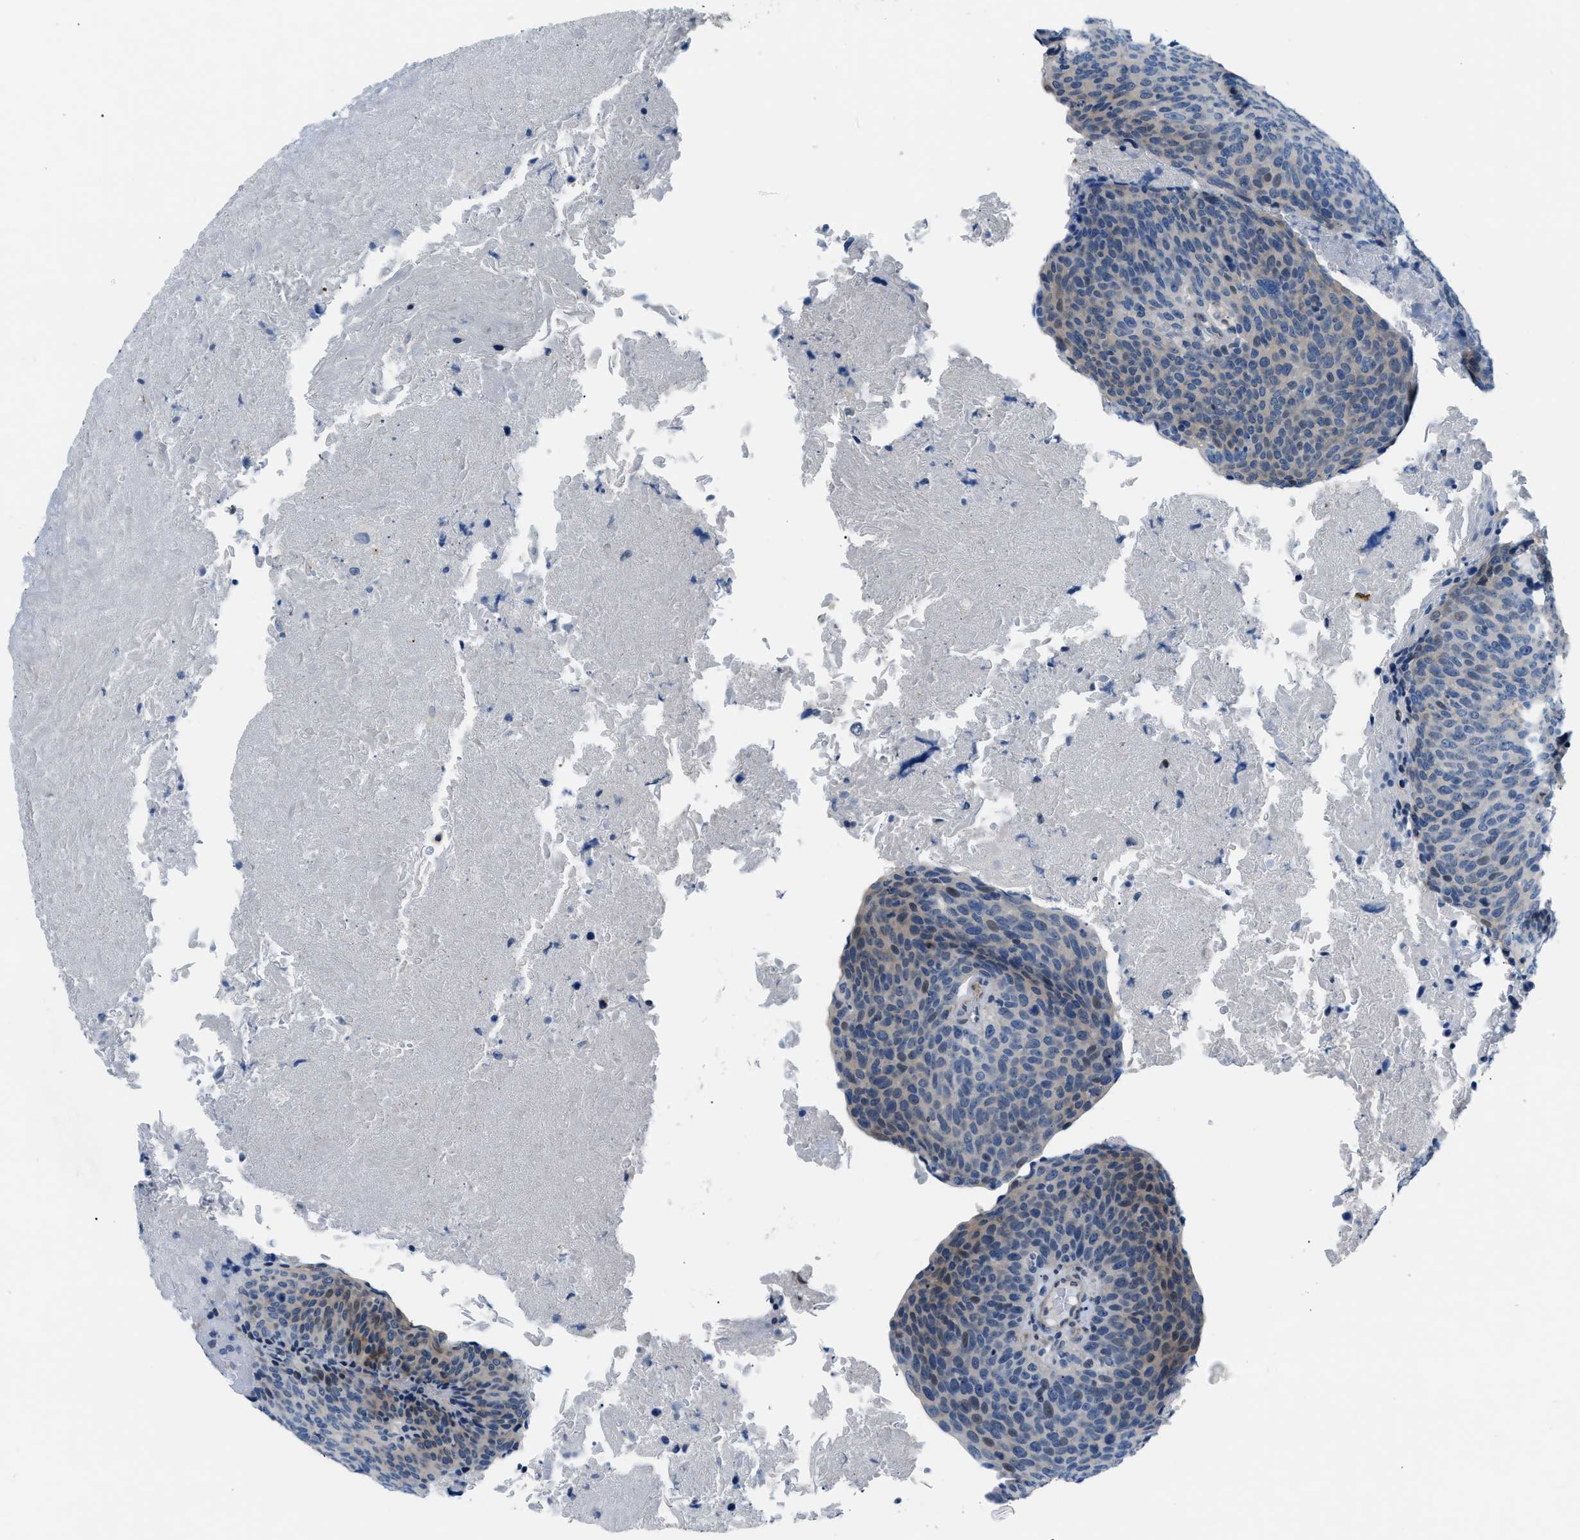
{"staining": {"intensity": "moderate", "quantity": "<25%", "location": "cytoplasmic/membranous,nuclear"}, "tissue": "head and neck cancer", "cell_type": "Tumor cells", "image_type": "cancer", "snomed": [{"axis": "morphology", "description": "Squamous cell carcinoma, NOS"}, {"axis": "morphology", "description": "Squamous cell carcinoma, metastatic, NOS"}, {"axis": "topography", "description": "Lymph node"}, {"axis": "topography", "description": "Head-Neck"}], "caption": "Immunohistochemistry photomicrograph of neoplastic tissue: human head and neck cancer (squamous cell carcinoma) stained using immunohistochemistry (IHC) displays low levels of moderate protein expression localized specifically in the cytoplasmic/membranous and nuclear of tumor cells, appearing as a cytoplasmic/membranous and nuclear brown color.", "gene": "FDCSP", "patient": {"sex": "male", "age": 62}}